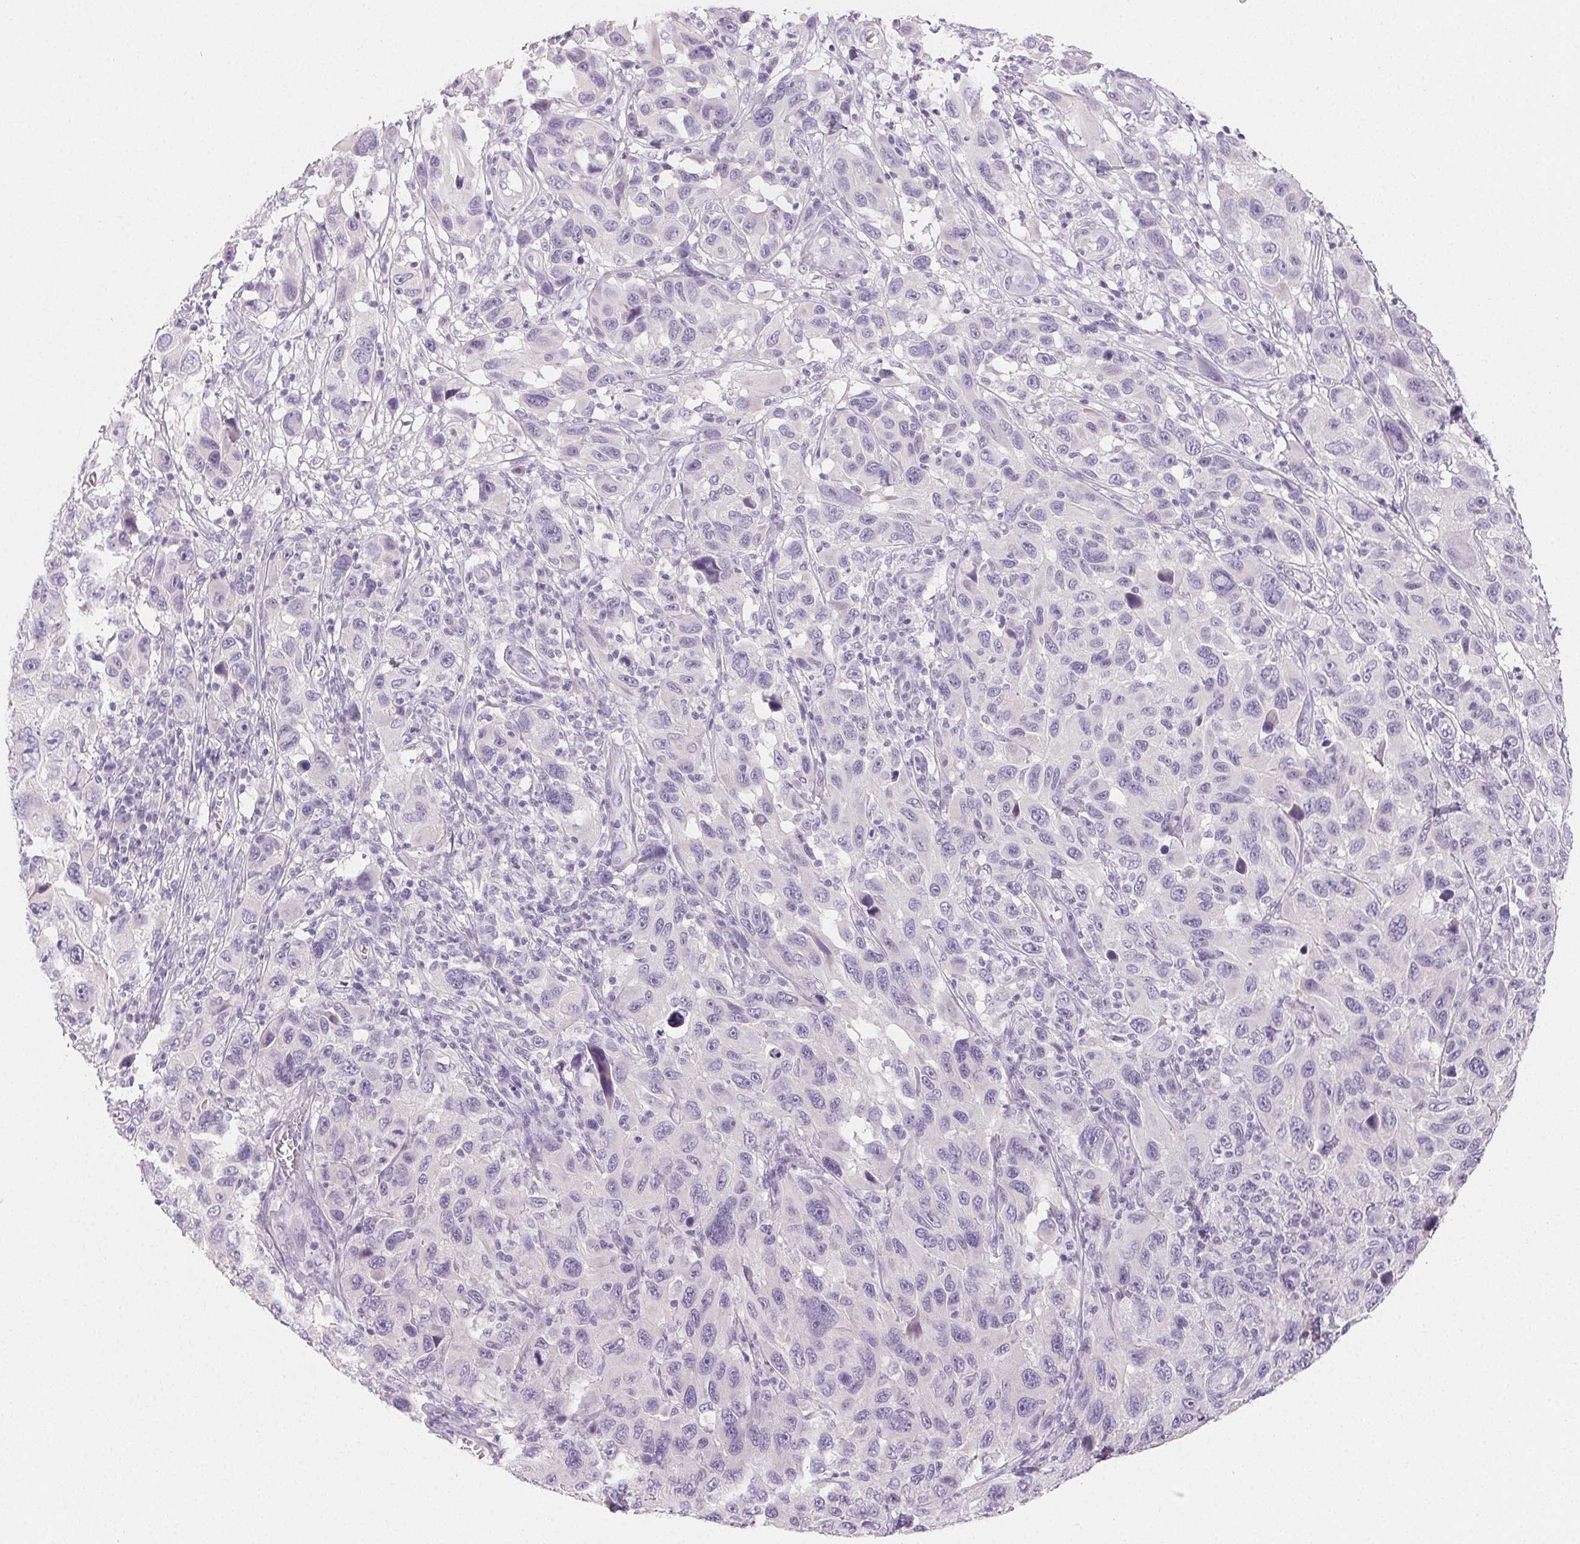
{"staining": {"intensity": "negative", "quantity": "none", "location": "none"}, "tissue": "melanoma", "cell_type": "Tumor cells", "image_type": "cancer", "snomed": [{"axis": "morphology", "description": "Malignant melanoma, NOS"}, {"axis": "topography", "description": "Skin"}], "caption": "This is a histopathology image of immunohistochemistry staining of melanoma, which shows no expression in tumor cells.", "gene": "MIOX", "patient": {"sex": "male", "age": 53}}